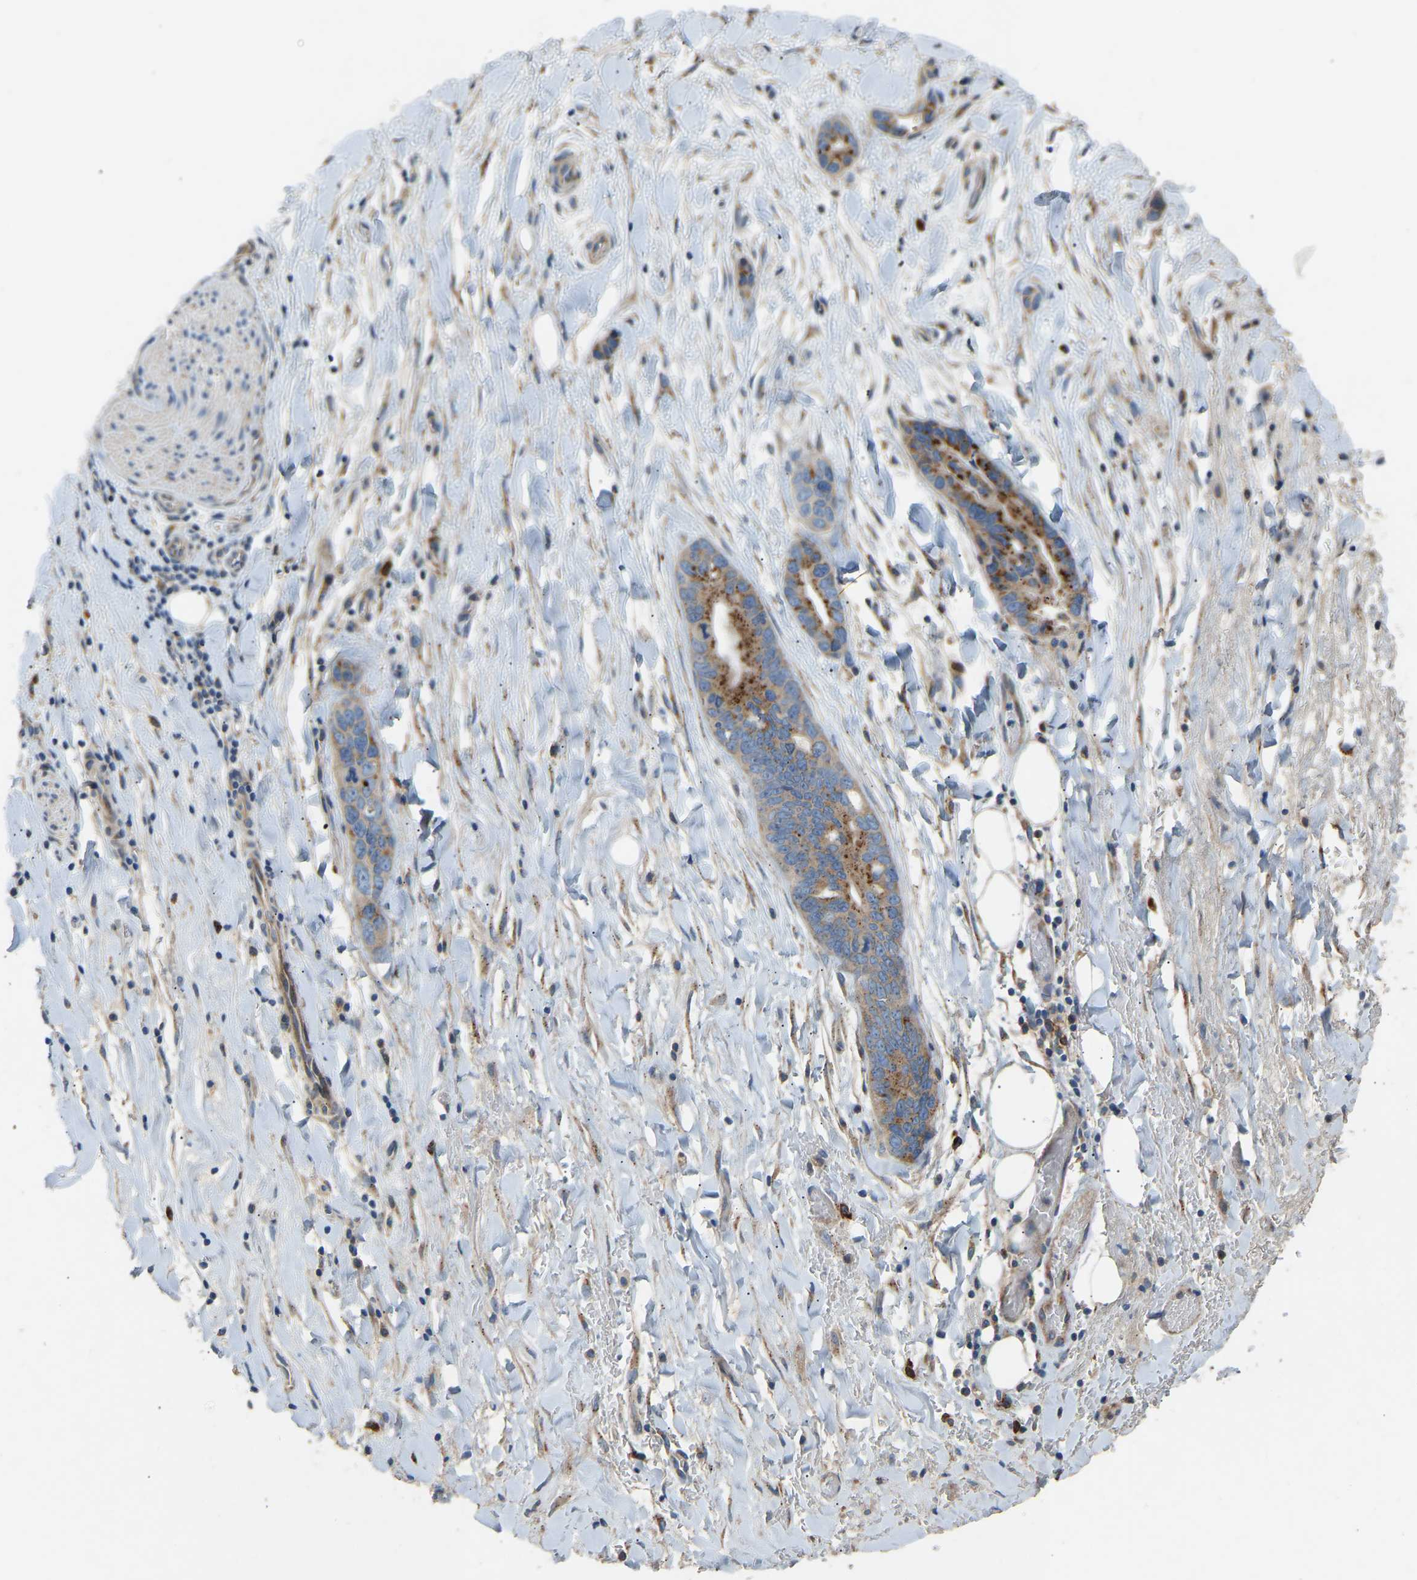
{"staining": {"intensity": "moderate", "quantity": "<25%", "location": "cytoplasmic/membranous"}, "tissue": "liver cancer", "cell_type": "Tumor cells", "image_type": "cancer", "snomed": [{"axis": "morphology", "description": "Cholangiocarcinoma"}, {"axis": "topography", "description": "Liver"}], "caption": "Protein analysis of liver cancer (cholangiocarcinoma) tissue displays moderate cytoplasmic/membranous positivity in about <25% of tumor cells.", "gene": "RGP1", "patient": {"sex": "female", "age": 55}}